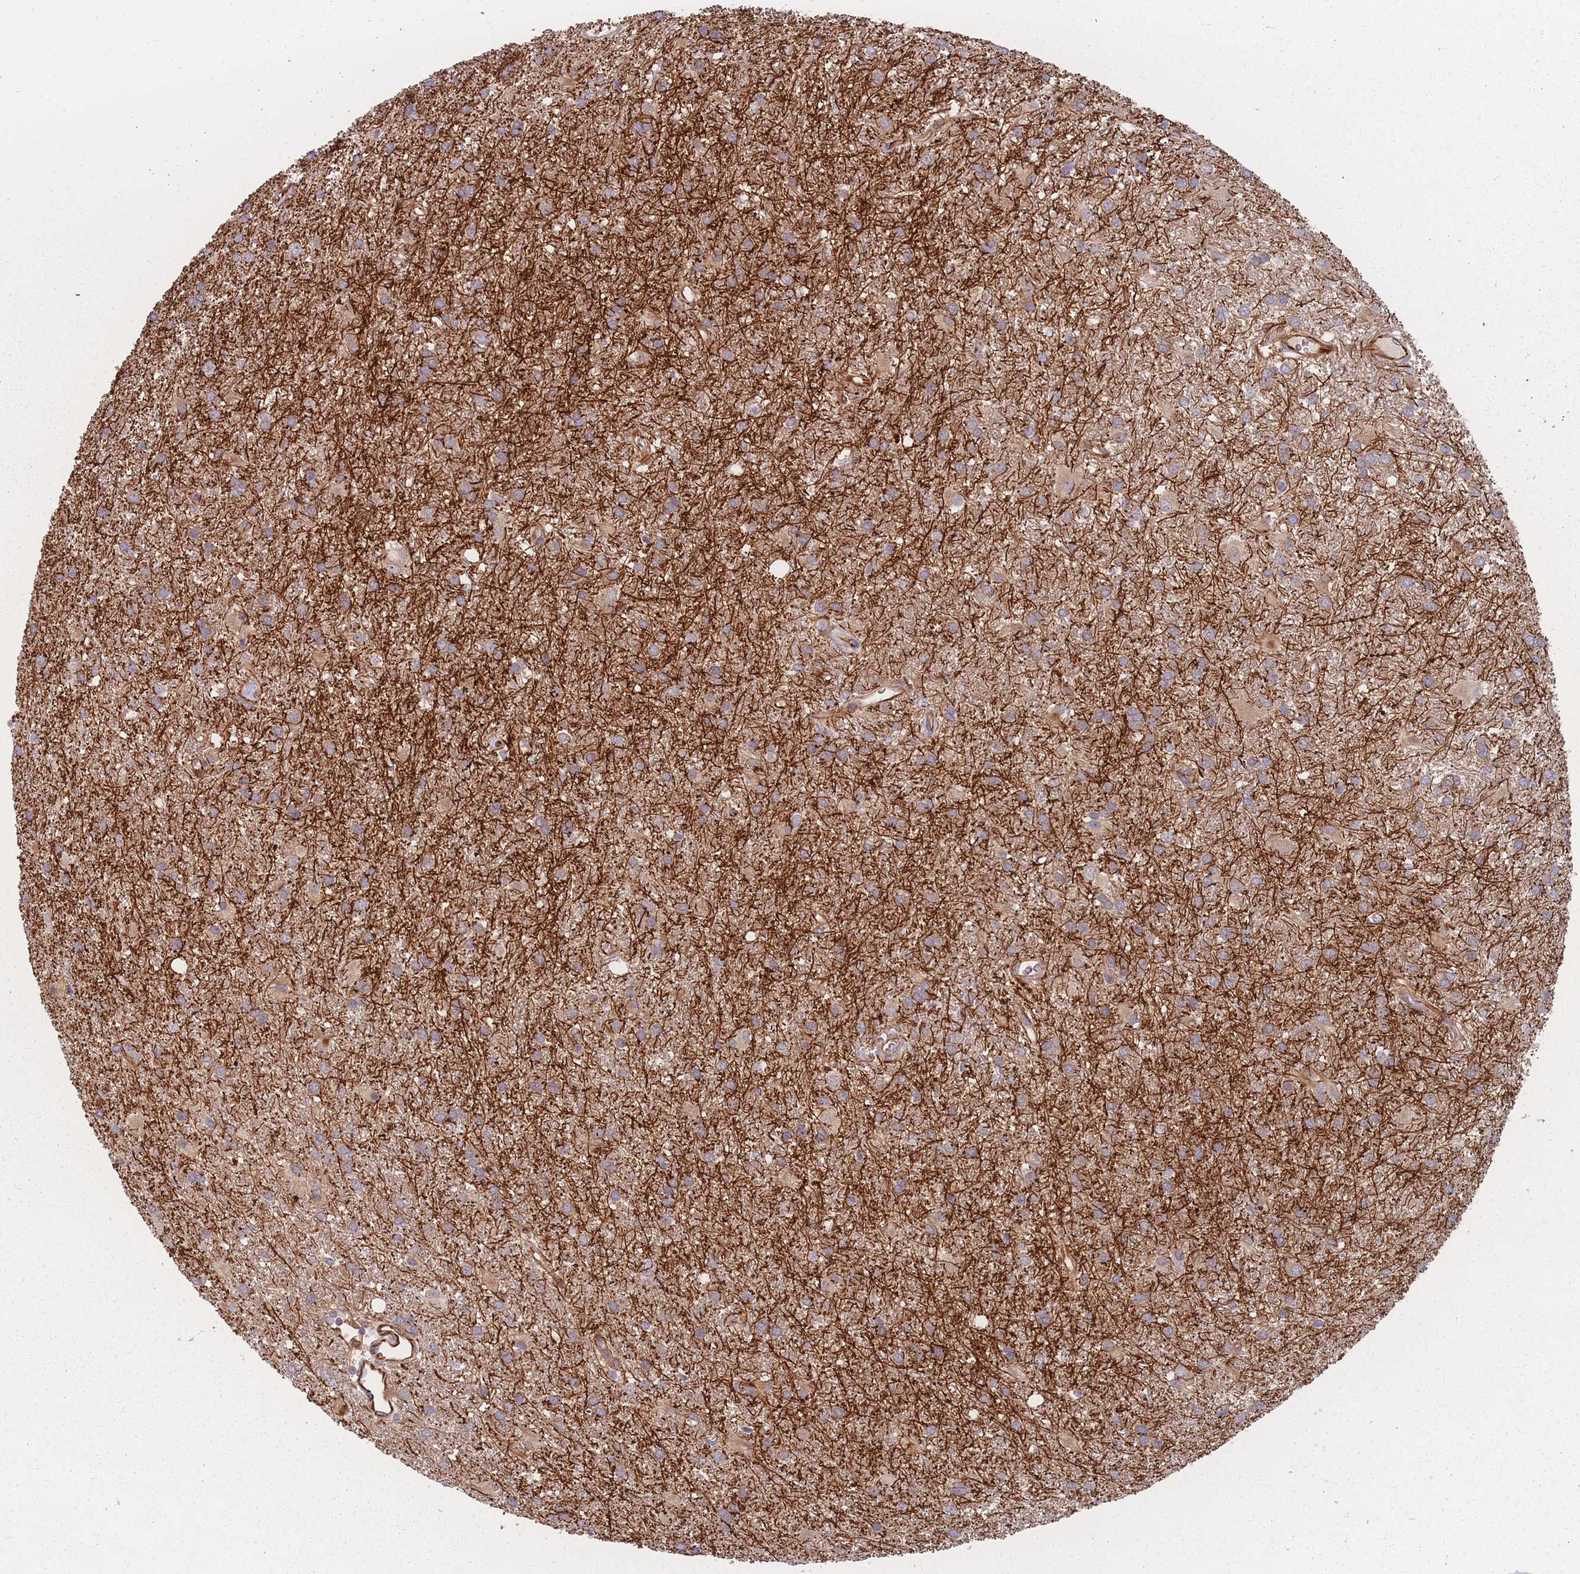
{"staining": {"intensity": "weak", "quantity": "25%-75%", "location": "cytoplasmic/membranous"}, "tissue": "glioma", "cell_type": "Tumor cells", "image_type": "cancer", "snomed": [{"axis": "morphology", "description": "Glioma, malignant, High grade"}, {"axis": "topography", "description": "Brain"}], "caption": "IHC image of human malignant high-grade glioma stained for a protein (brown), which exhibits low levels of weak cytoplasmic/membranous expression in about 25%-75% of tumor cells.", "gene": "EEF1AKMT2", "patient": {"sex": "female", "age": 50}}